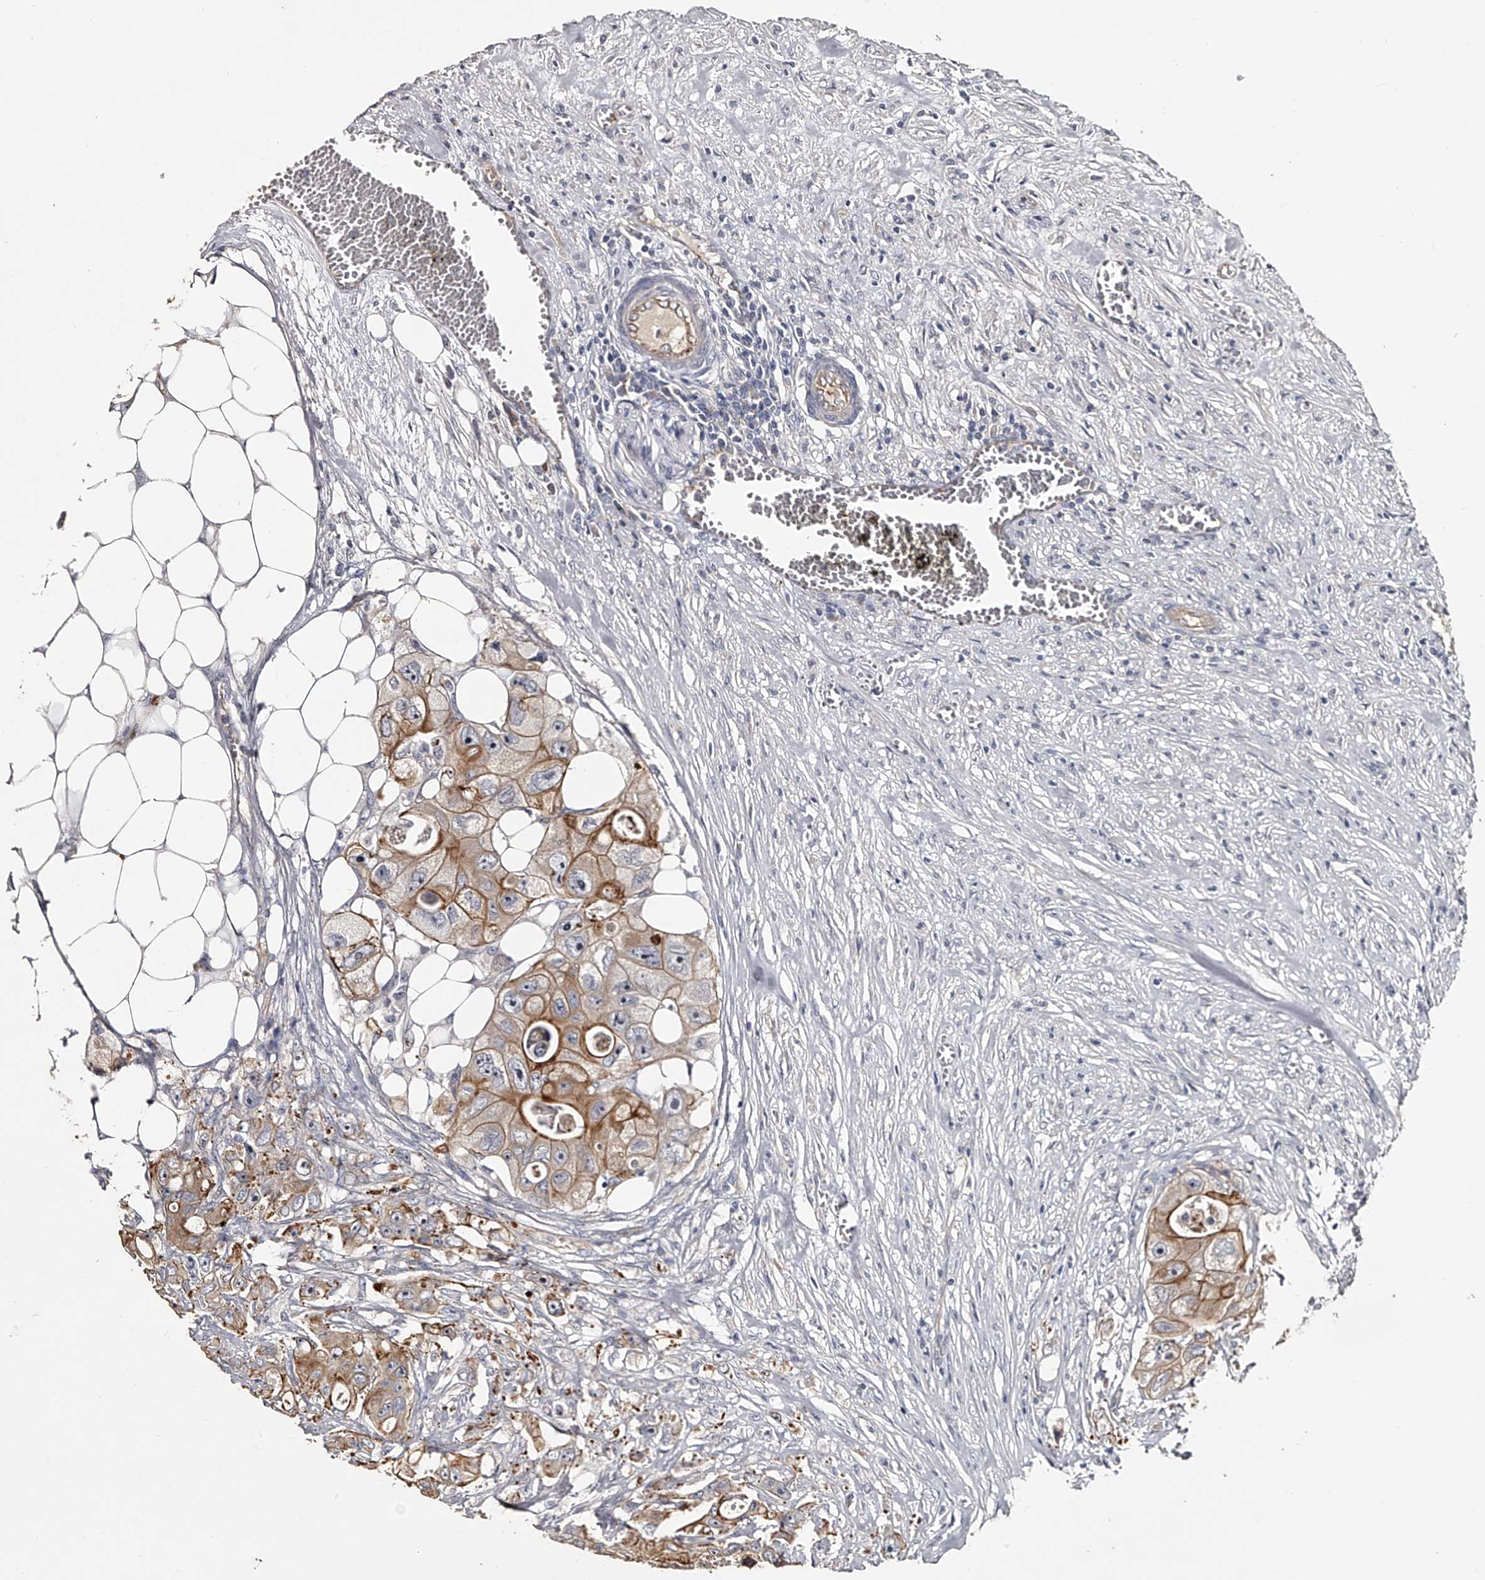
{"staining": {"intensity": "moderate", "quantity": ">75%", "location": "cytoplasmic/membranous"}, "tissue": "colorectal cancer", "cell_type": "Tumor cells", "image_type": "cancer", "snomed": [{"axis": "morphology", "description": "Adenocarcinoma, NOS"}, {"axis": "topography", "description": "Colon"}], "caption": "Tumor cells demonstrate medium levels of moderate cytoplasmic/membranous expression in about >75% of cells in human colorectal adenocarcinoma. (brown staining indicates protein expression, while blue staining denotes nuclei).", "gene": "MDN1", "patient": {"sex": "female", "age": 46}}